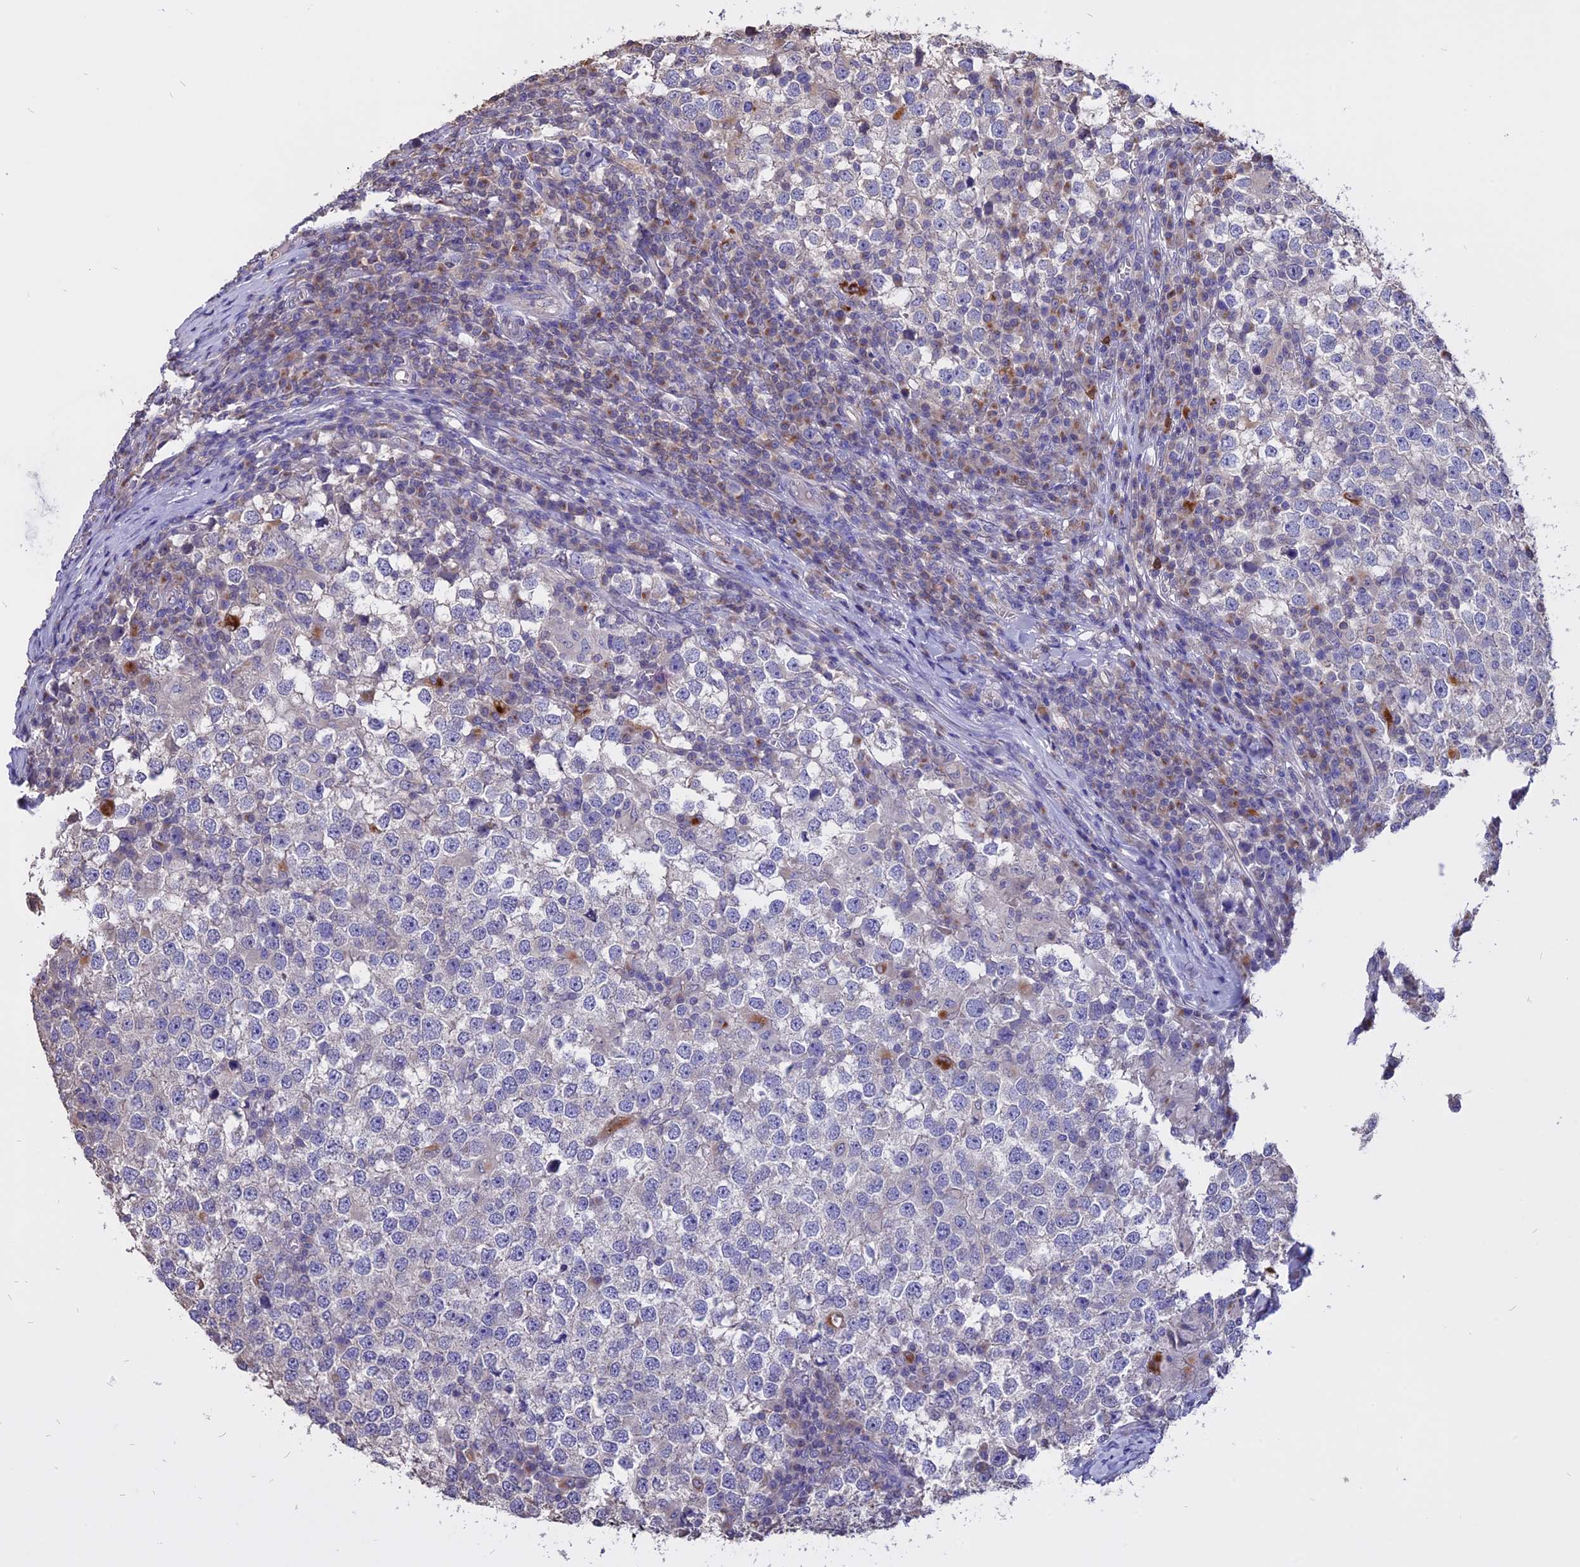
{"staining": {"intensity": "negative", "quantity": "none", "location": "none"}, "tissue": "testis cancer", "cell_type": "Tumor cells", "image_type": "cancer", "snomed": [{"axis": "morphology", "description": "Seminoma, NOS"}, {"axis": "topography", "description": "Testis"}], "caption": "Tumor cells show no significant protein positivity in seminoma (testis). (DAB (3,3'-diaminobenzidine) immunohistochemistry visualized using brightfield microscopy, high magnification).", "gene": "CARMIL2", "patient": {"sex": "male", "age": 65}}